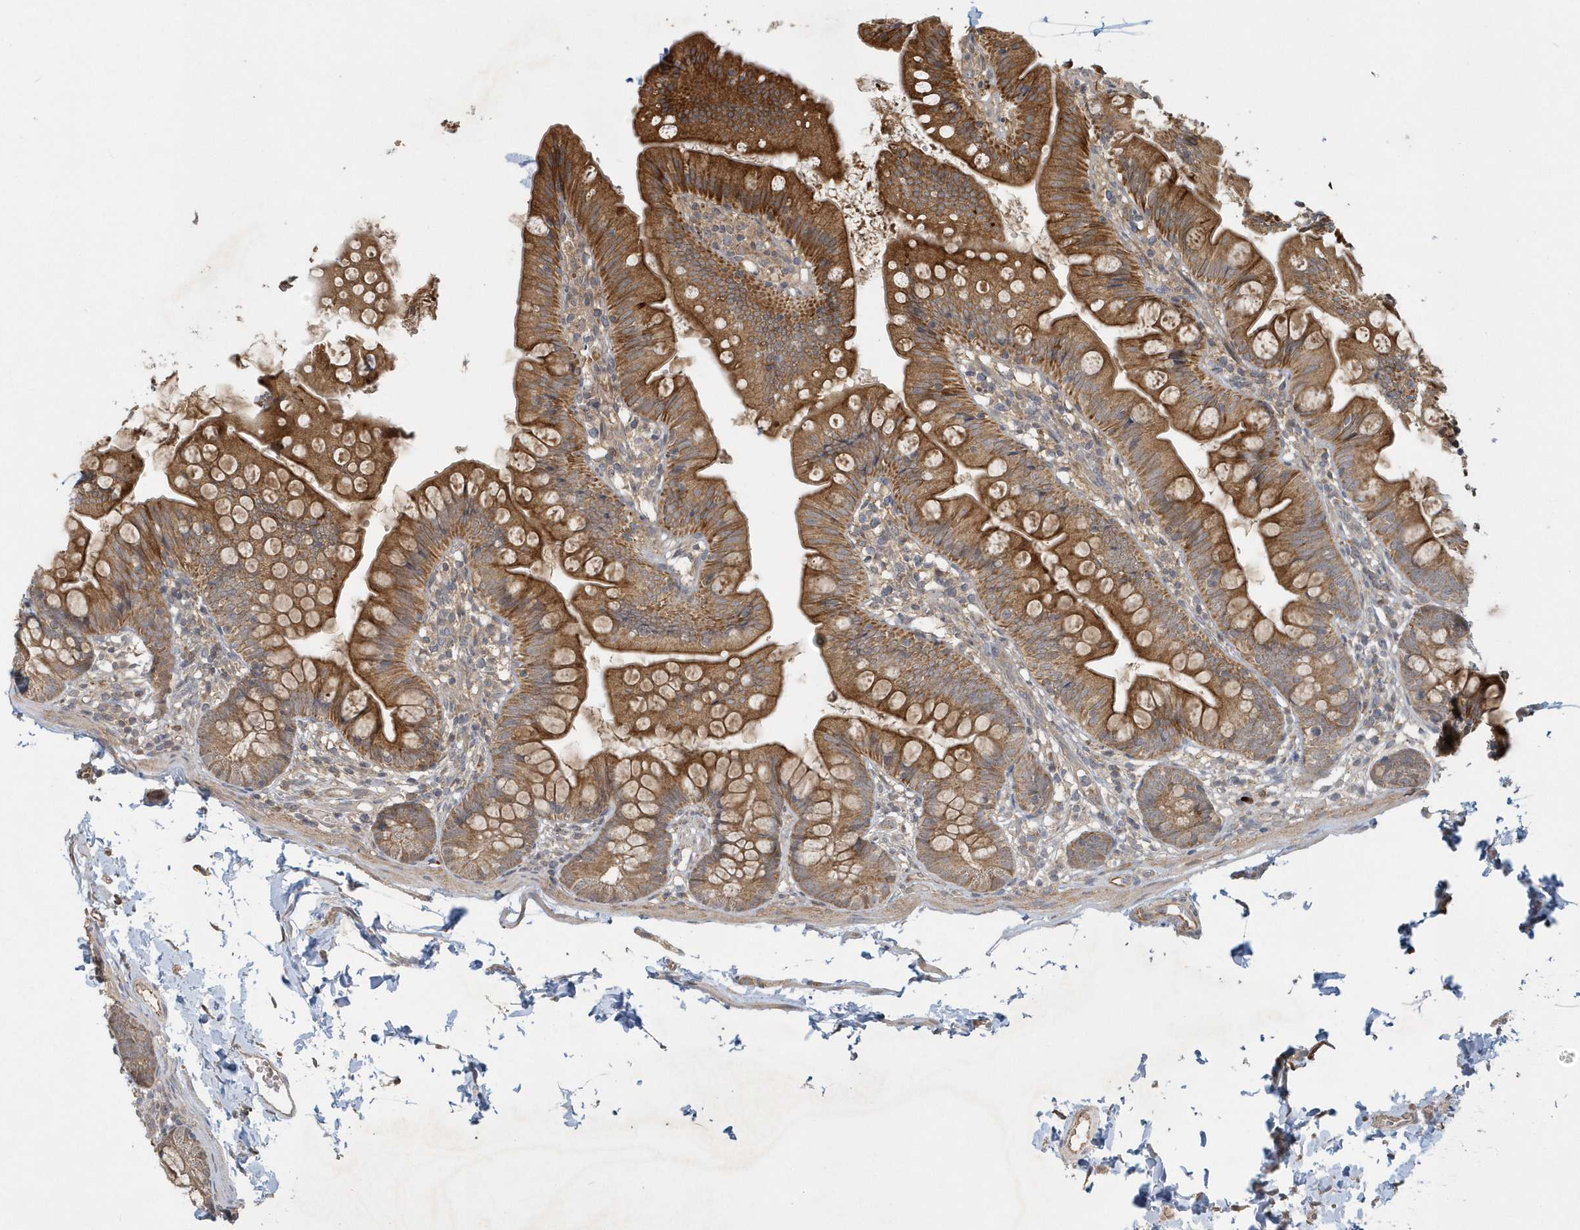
{"staining": {"intensity": "strong", "quantity": ">75%", "location": "cytoplasmic/membranous"}, "tissue": "small intestine", "cell_type": "Glandular cells", "image_type": "normal", "snomed": [{"axis": "morphology", "description": "Normal tissue, NOS"}, {"axis": "topography", "description": "Small intestine"}], "caption": "An immunohistochemistry image of normal tissue is shown. Protein staining in brown highlights strong cytoplasmic/membranous positivity in small intestine within glandular cells.", "gene": "THG1L", "patient": {"sex": "male", "age": 7}}